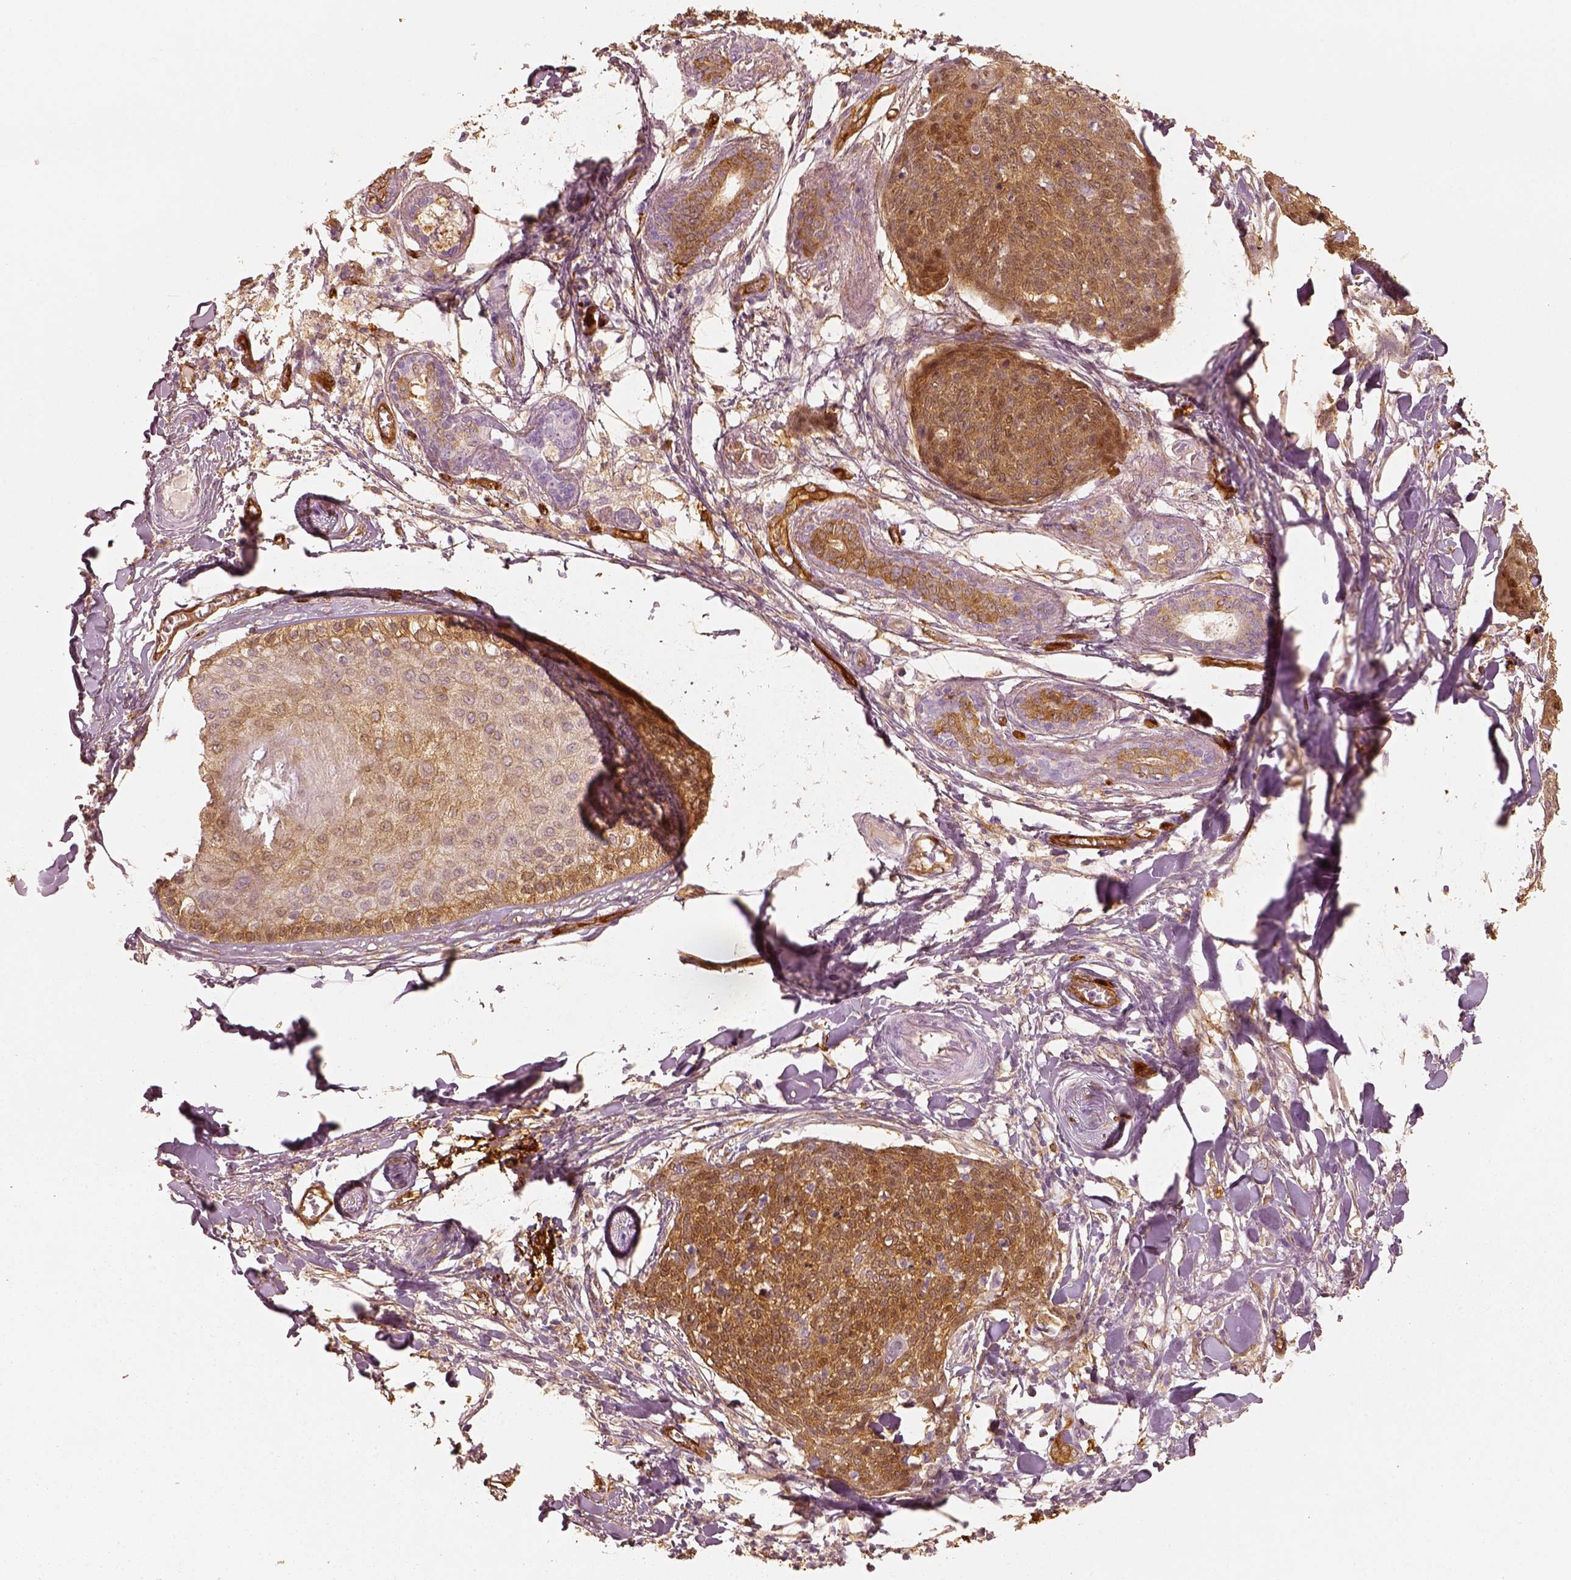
{"staining": {"intensity": "moderate", "quantity": ">75%", "location": "cytoplasmic/membranous"}, "tissue": "skin cancer", "cell_type": "Tumor cells", "image_type": "cancer", "snomed": [{"axis": "morphology", "description": "Squamous cell carcinoma, NOS"}, {"axis": "topography", "description": "Skin"}, {"axis": "topography", "description": "Vulva"}], "caption": "IHC (DAB) staining of skin cancer (squamous cell carcinoma) reveals moderate cytoplasmic/membranous protein expression in approximately >75% of tumor cells. (DAB (3,3'-diaminobenzidine) = brown stain, brightfield microscopy at high magnification).", "gene": "FSCN1", "patient": {"sex": "female", "age": 75}}